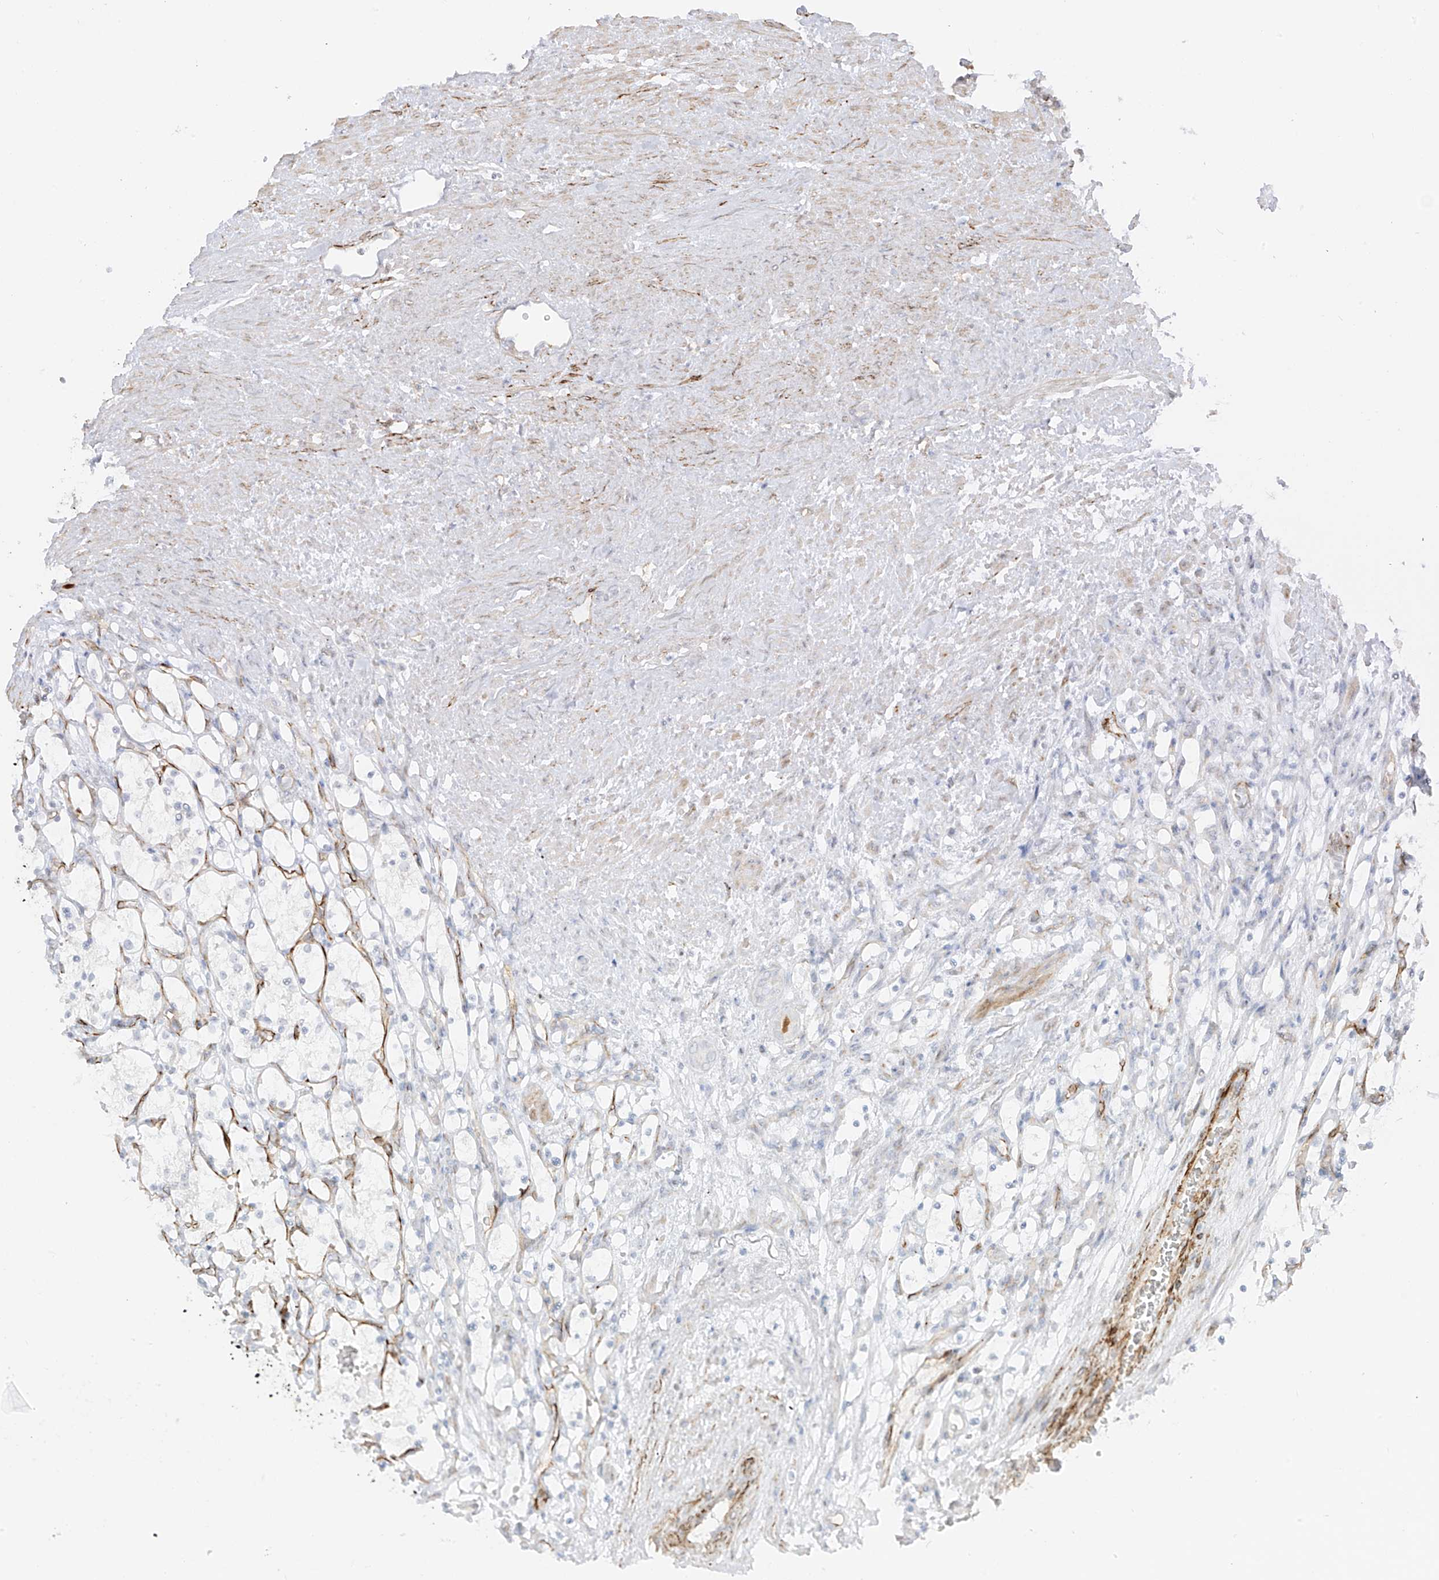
{"staining": {"intensity": "negative", "quantity": "none", "location": "none"}, "tissue": "renal cancer", "cell_type": "Tumor cells", "image_type": "cancer", "snomed": [{"axis": "morphology", "description": "Adenocarcinoma, NOS"}, {"axis": "topography", "description": "Kidney"}], "caption": "Adenocarcinoma (renal) stained for a protein using immunohistochemistry (IHC) displays no expression tumor cells.", "gene": "C11orf87", "patient": {"sex": "female", "age": 69}}